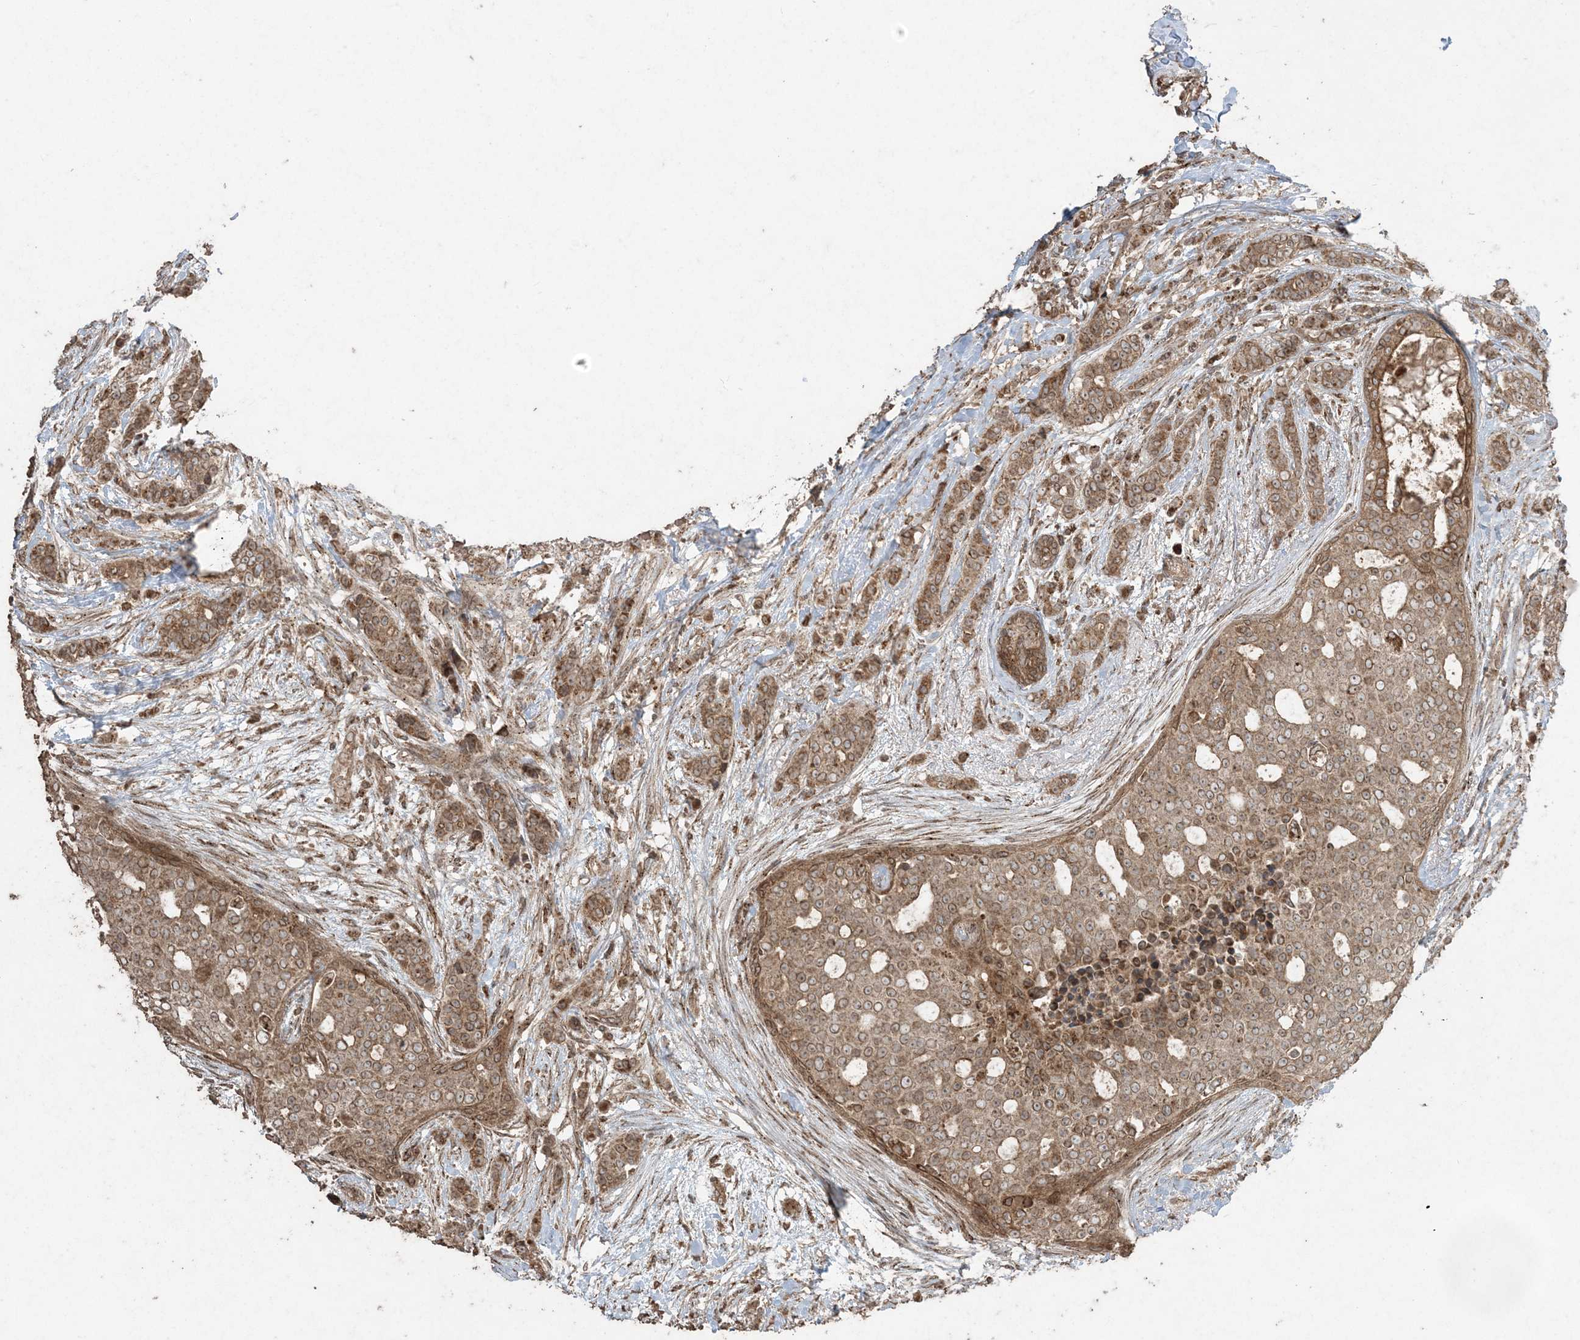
{"staining": {"intensity": "moderate", "quantity": ">75%", "location": "cytoplasmic/membranous"}, "tissue": "breast cancer", "cell_type": "Tumor cells", "image_type": "cancer", "snomed": [{"axis": "morphology", "description": "Lobular carcinoma"}, {"axis": "topography", "description": "Breast"}], "caption": "Breast cancer stained with DAB immunohistochemistry exhibits medium levels of moderate cytoplasmic/membranous expression in approximately >75% of tumor cells.", "gene": "DDX19B", "patient": {"sex": "female", "age": 51}}